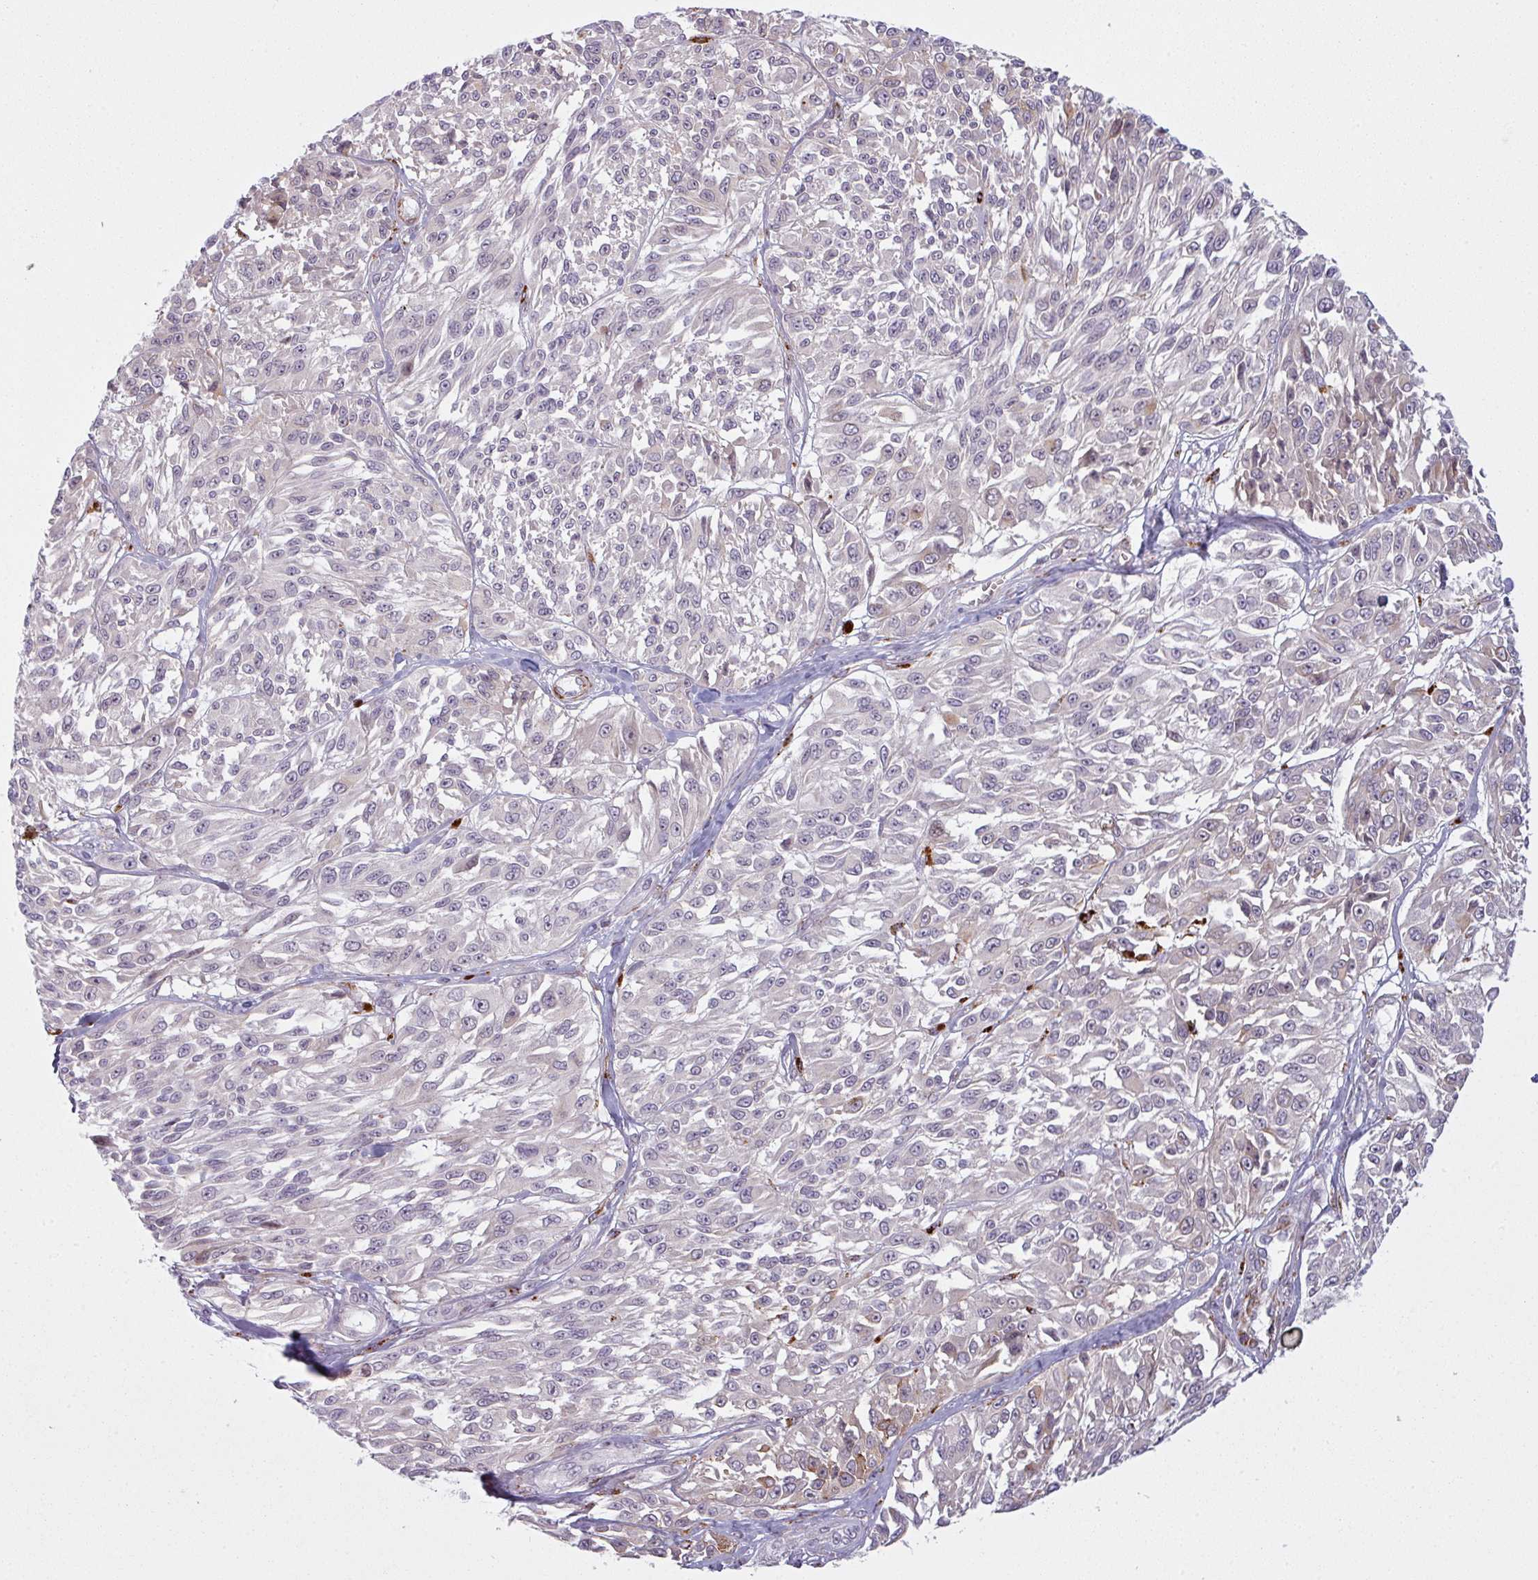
{"staining": {"intensity": "weak", "quantity": "<25%", "location": "cytoplasmic/membranous"}, "tissue": "melanoma", "cell_type": "Tumor cells", "image_type": "cancer", "snomed": [{"axis": "morphology", "description": "Malignant melanoma, NOS"}, {"axis": "topography", "description": "Skin"}], "caption": "Tumor cells are negative for brown protein staining in melanoma.", "gene": "MAP7D2", "patient": {"sex": "male", "age": 94}}